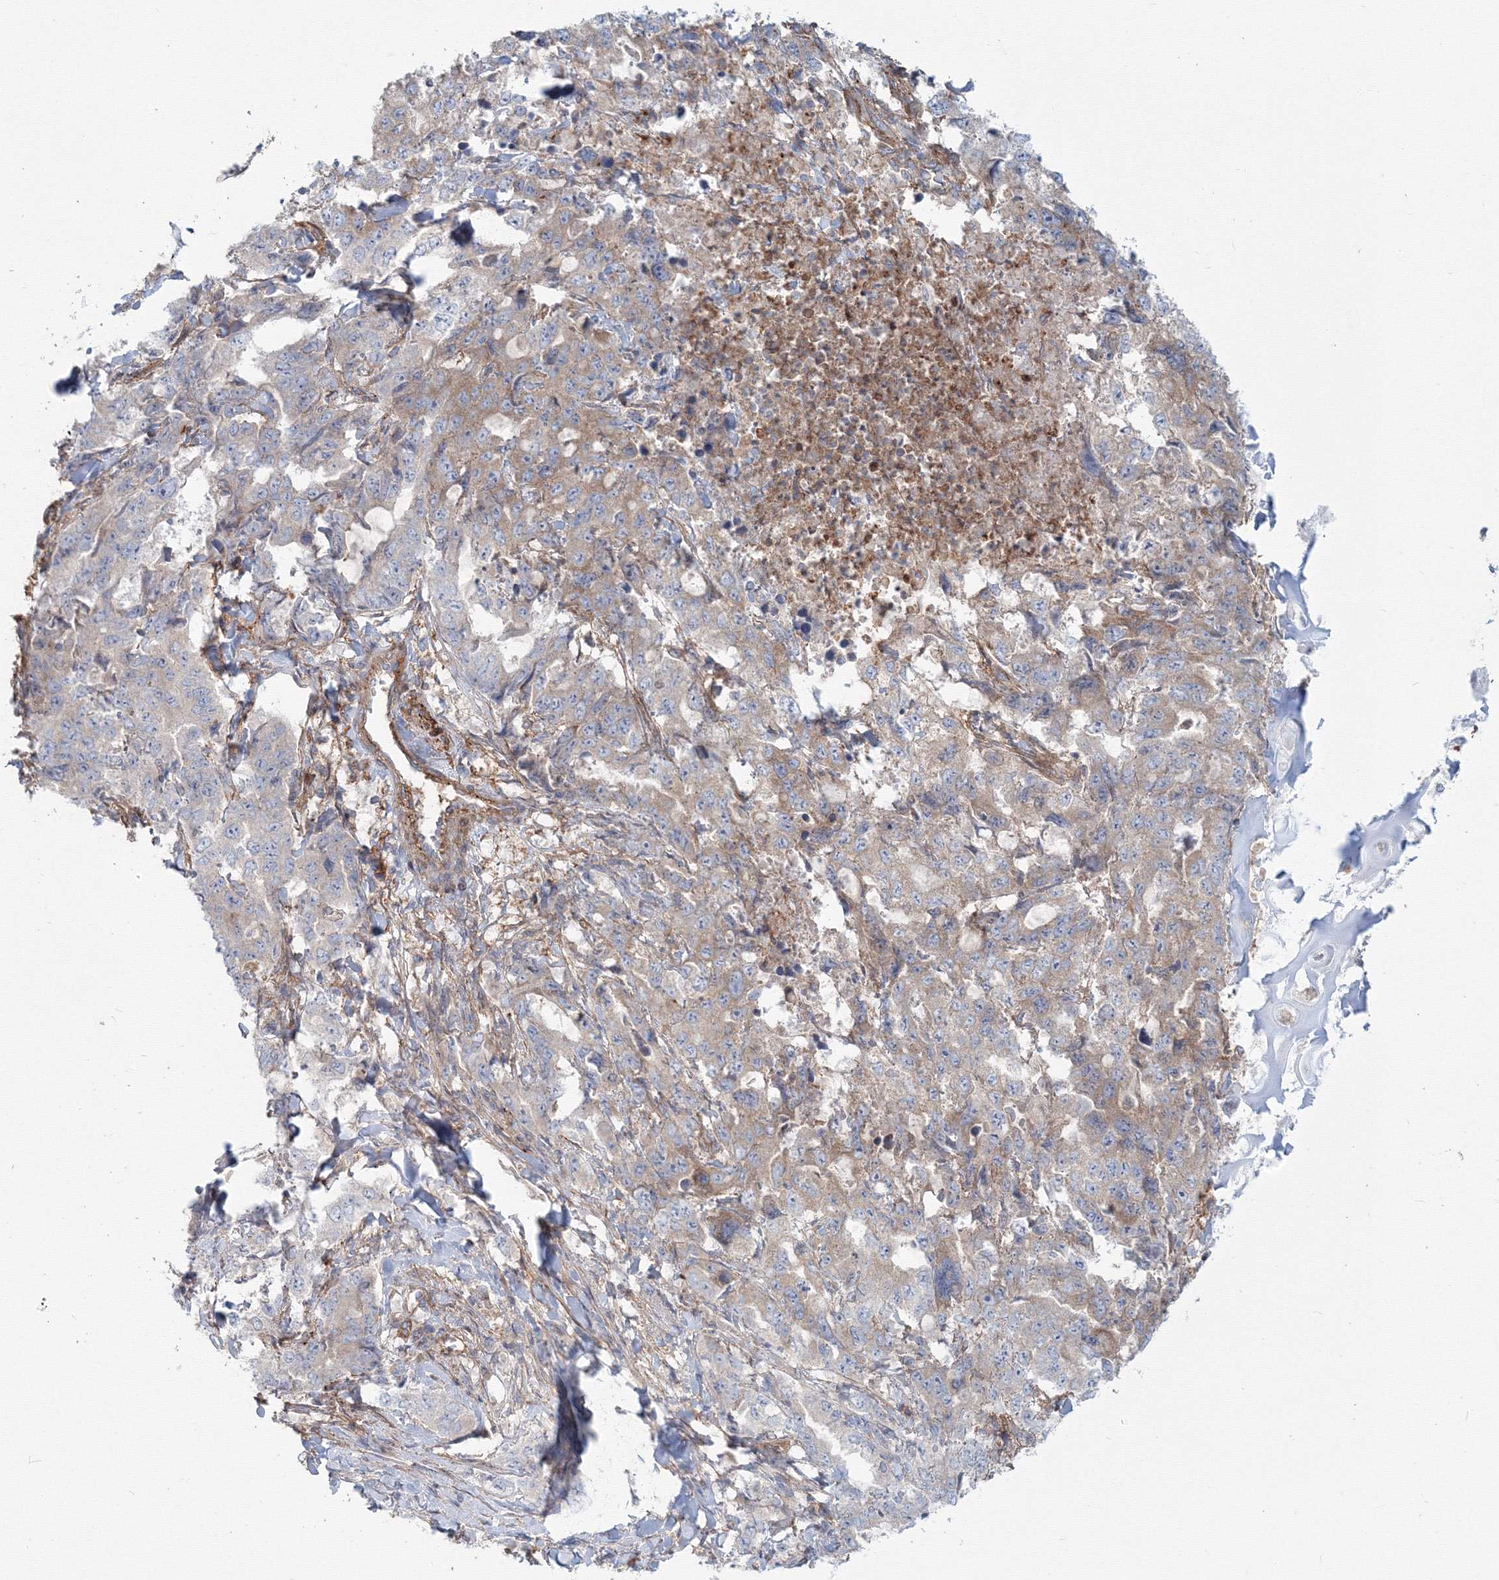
{"staining": {"intensity": "negative", "quantity": "none", "location": "none"}, "tissue": "lung cancer", "cell_type": "Tumor cells", "image_type": "cancer", "snomed": [{"axis": "morphology", "description": "Adenocarcinoma, NOS"}, {"axis": "topography", "description": "Lung"}], "caption": "Immunohistochemistry (IHC) image of lung adenocarcinoma stained for a protein (brown), which reveals no staining in tumor cells.", "gene": "SH3PXD2A", "patient": {"sex": "female", "age": 51}}